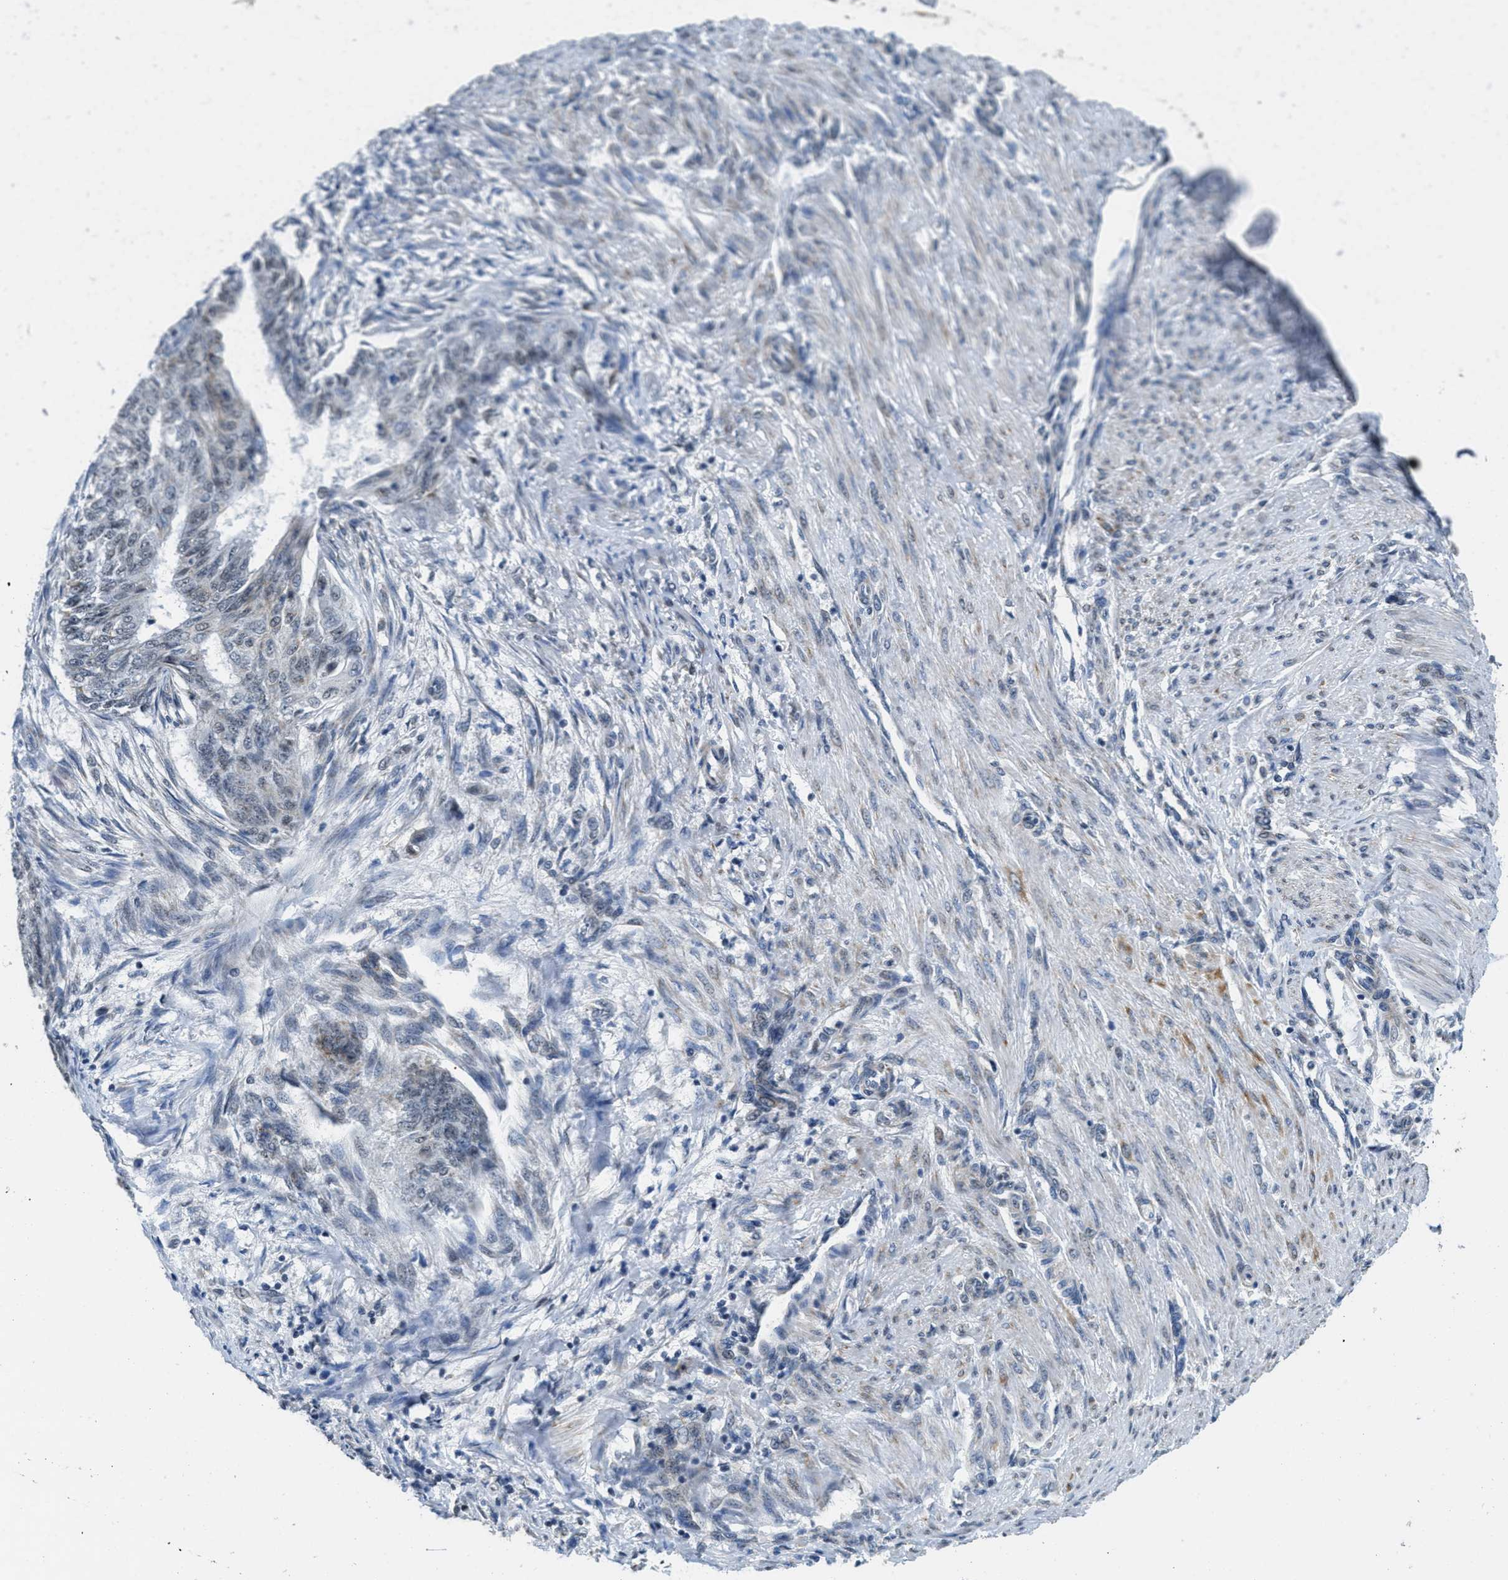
{"staining": {"intensity": "negative", "quantity": "none", "location": "none"}, "tissue": "endometrial cancer", "cell_type": "Tumor cells", "image_type": "cancer", "snomed": [{"axis": "morphology", "description": "Adenocarcinoma, NOS"}, {"axis": "topography", "description": "Endometrium"}], "caption": "Photomicrograph shows no significant protein staining in tumor cells of adenocarcinoma (endometrial). Brightfield microscopy of IHC stained with DAB (3,3'-diaminobenzidine) (brown) and hematoxylin (blue), captured at high magnification.", "gene": "TOMM70", "patient": {"sex": "female", "age": 32}}